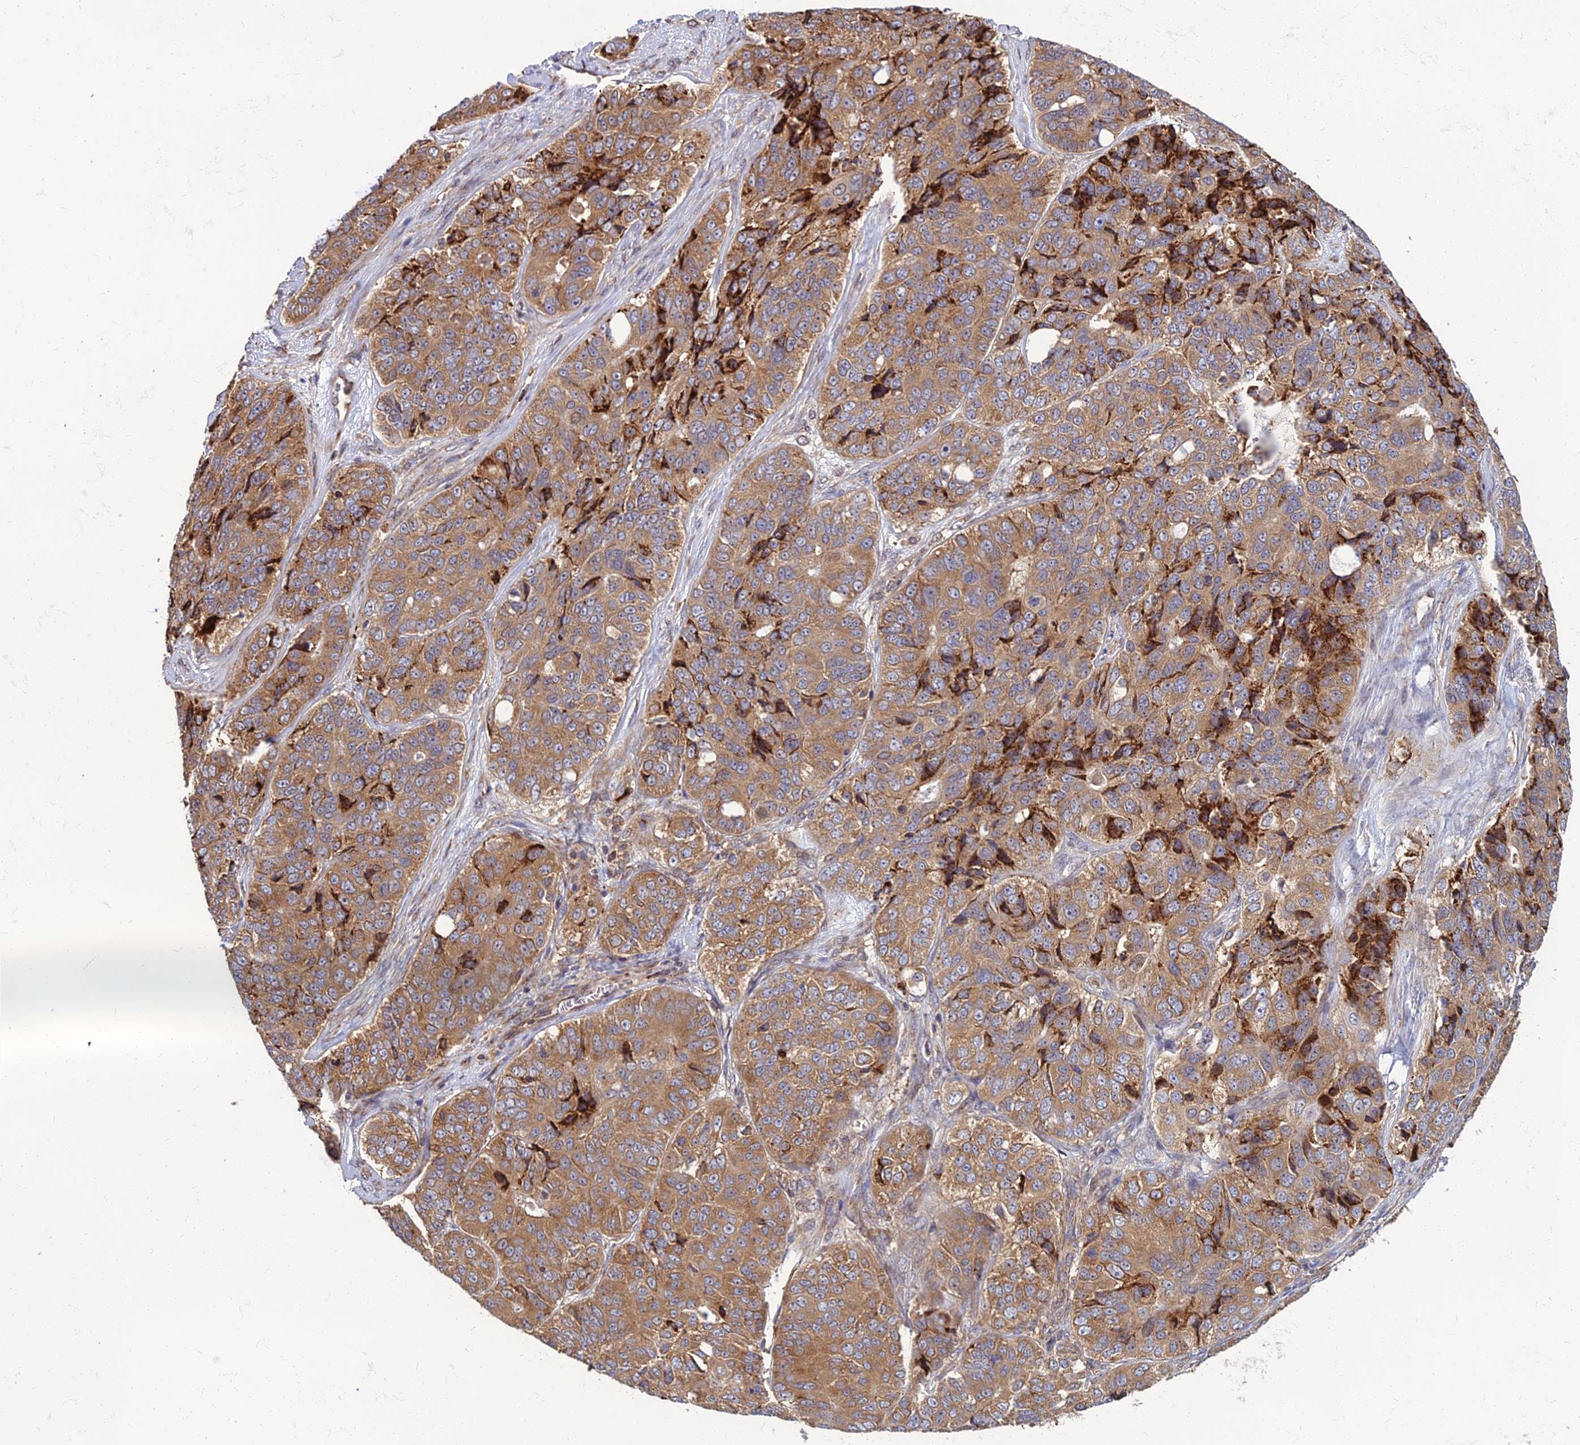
{"staining": {"intensity": "moderate", "quantity": ">75%", "location": "cytoplasmic/membranous"}, "tissue": "ovarian cancer", "cell_type": "Tumor cells", "image_type": "cancer", "snomed": [{"axis": "morphology", "description": "Carcinoma, endometroid"}, {"axis": "topography", "description": "Ovary"}], "caption": "Immunohistochemical staining of ovarian endometroid carcinoma exhibits medium levels of moderate cytoplasmic/membranous staining in approximately >75% of tumor cells. Using DAB (brown) and hematoxylin (blue) stains, captured at high magnification using brightfield microscopy.", "gene": "CCT6B", "patient": {"sex": "female", "age": 51}}